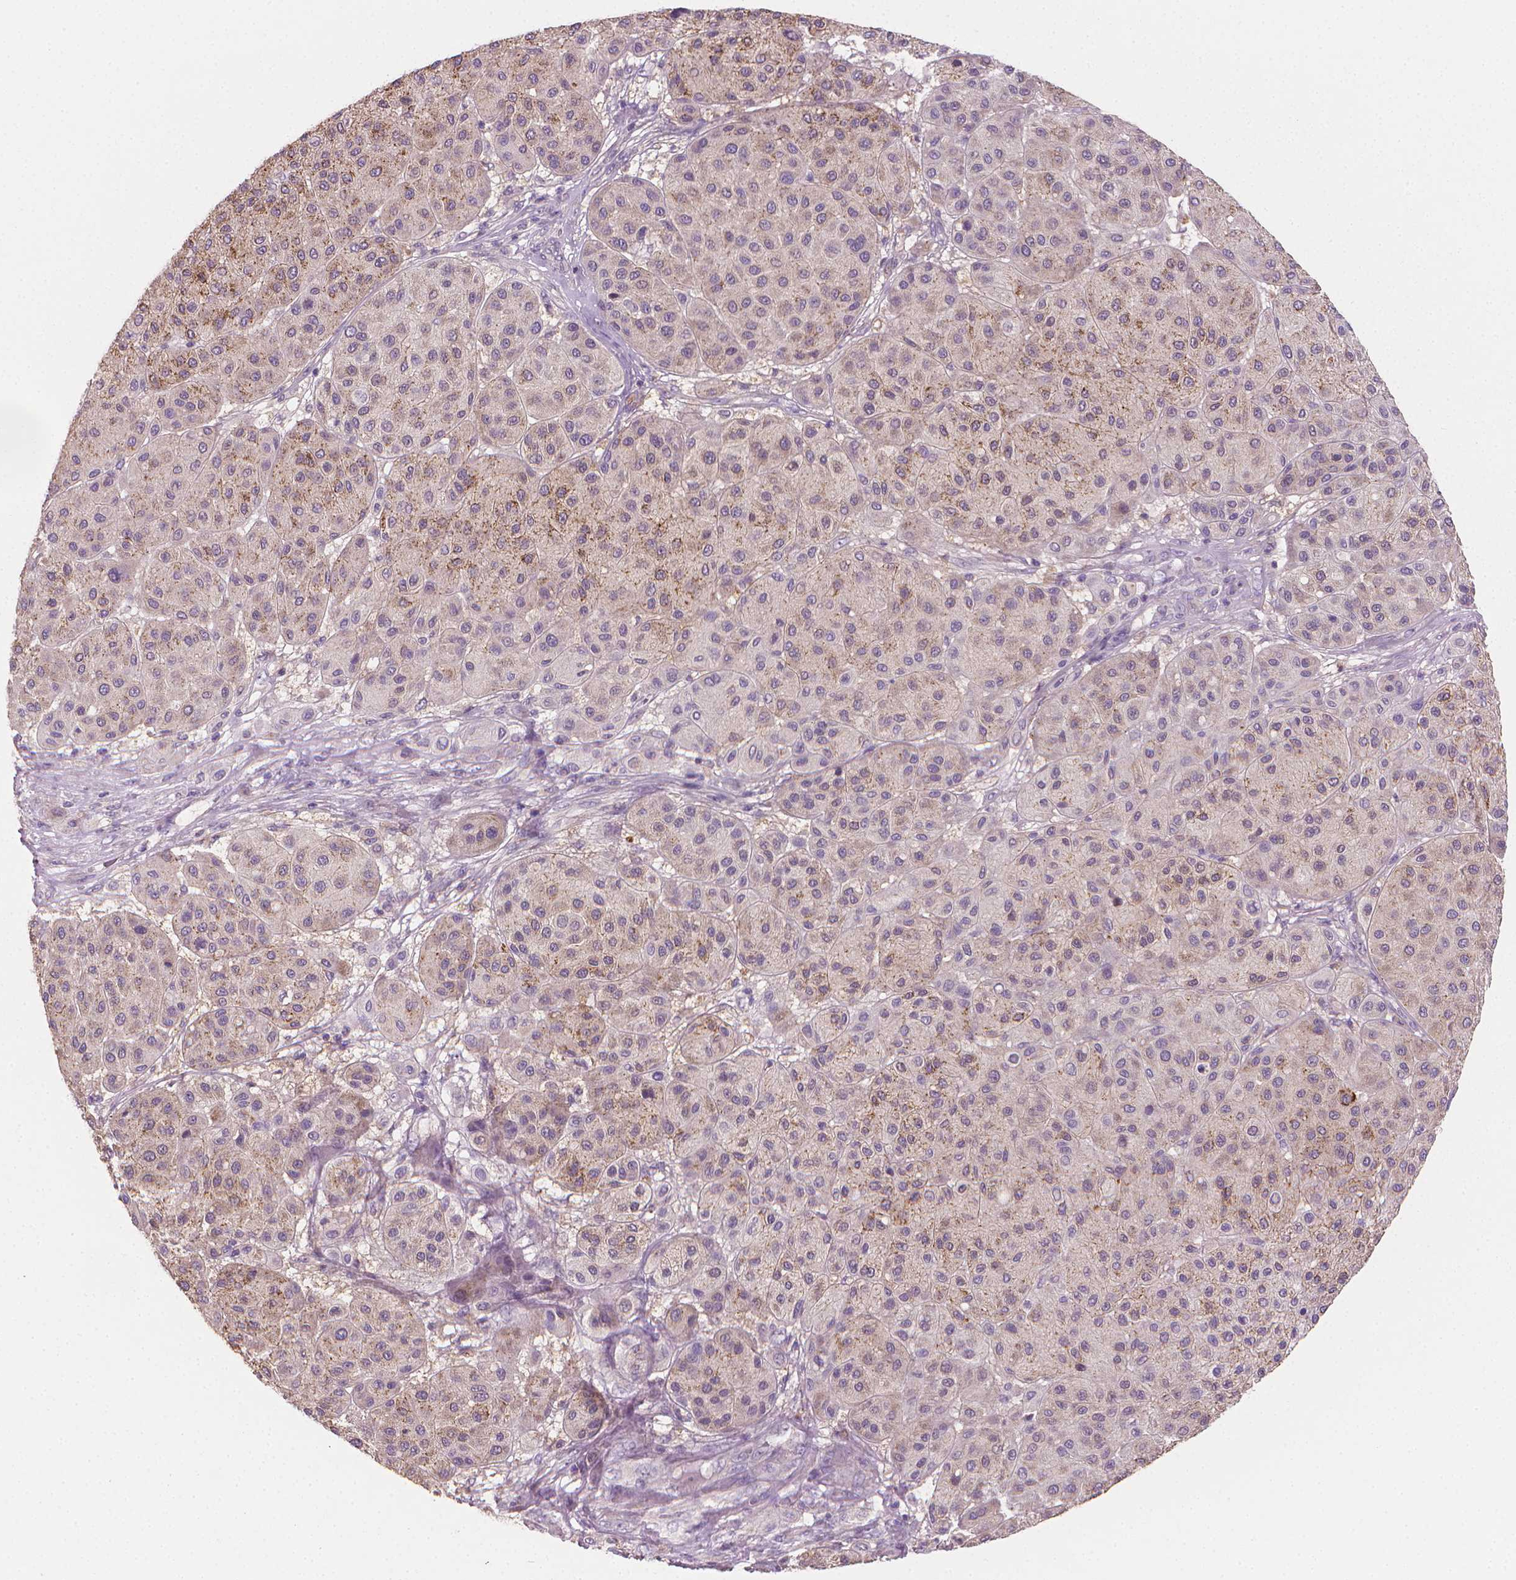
{"staining": {"intensity": "weak", "quantity": "25%-75%", "location": "cytoplasmic/membranous"}, "tissue": "melanoma", "cell_type": "Tumor cells", "image_type": "cancer", "snomed": [{"axis": "morphology", "description": "Malignant melanoma, Metastatic site"}, {"axis": "topography", "description": "Smooth muscle"}], "caption": "Tumor cells display low levels of weak cytoplasmic/membranous positivity in about 25%-75% of cells in malignant melanoma (metastatic site).", "gene": "CATIP", "patient": {"sex": "male", "age": 41}}